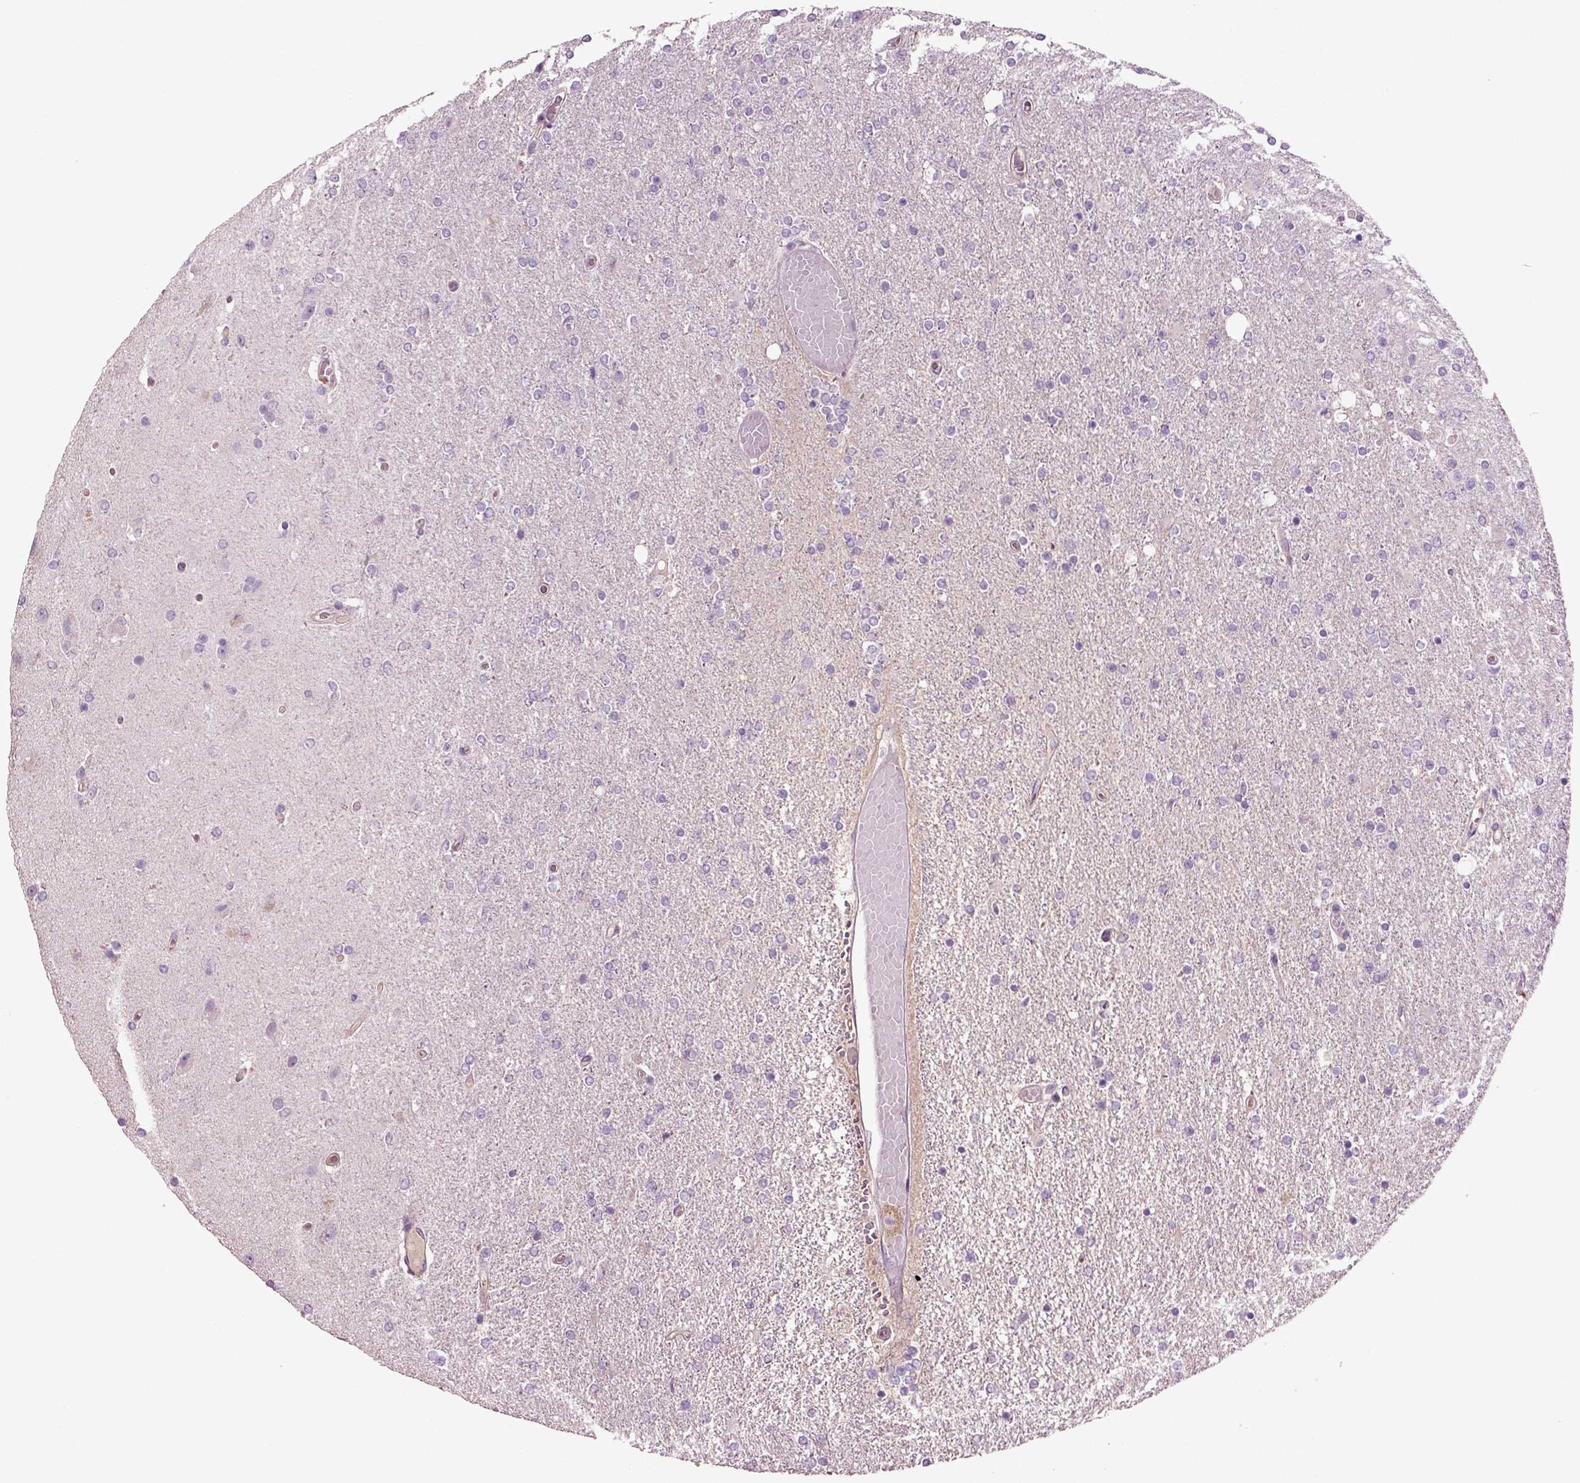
{"staining": {"intensity": "negative", "quantity": "none", "location": "none"}, "tissue": "glioma", "cell_type": "Tumor cells", "image_type": "cancer", "snomed": [{"axis": "morphology", "description": "Glioma, malignant, High grade"}, {"axis": "topography", "description": "Cerebral cortex"}], "caption": "Protein analysis of malignant glioma (high-grade) reveals no significant expression in tumor cells.", "gene": "DEFB118", "patient": {"sex": "male", "age": 70}}